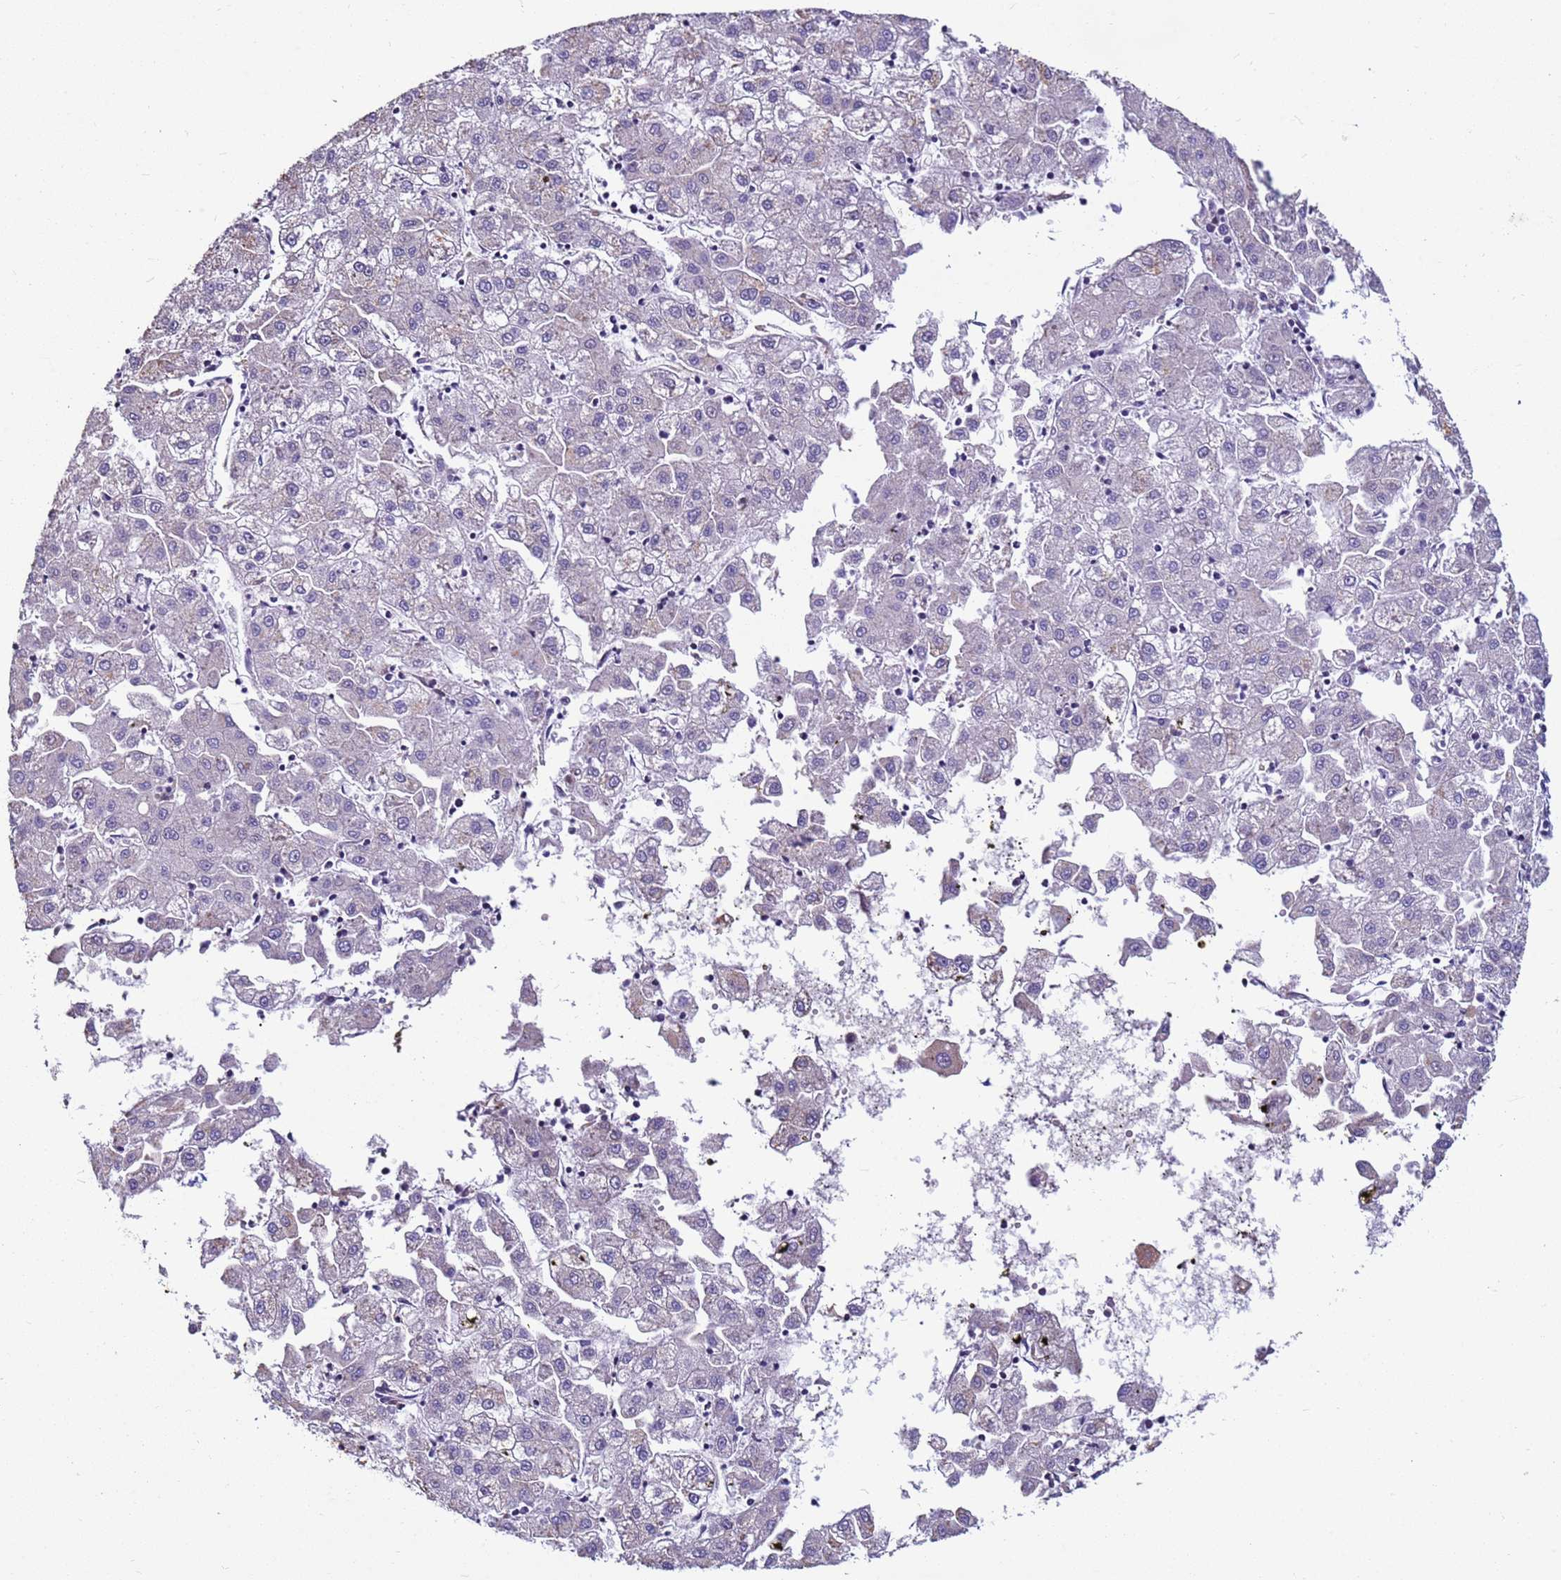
{"staining": {"intensity": "negative", "quantity": "none", "location": "none"}, "tissue": "liver cancer", "cell_type": "Tumor cells", "image_type": "cancer", "snomed": [{"axis": "morphology", "description": "Carcinoma, Hepatocellular, NOS"}, {"axis": "topography", "description": "Liver"}], "caption": "Tumor cells are negative for protein expression in human liver cancer.", "gene": "MCRIP1", "patient": {"sex": "male", "age": 72}}